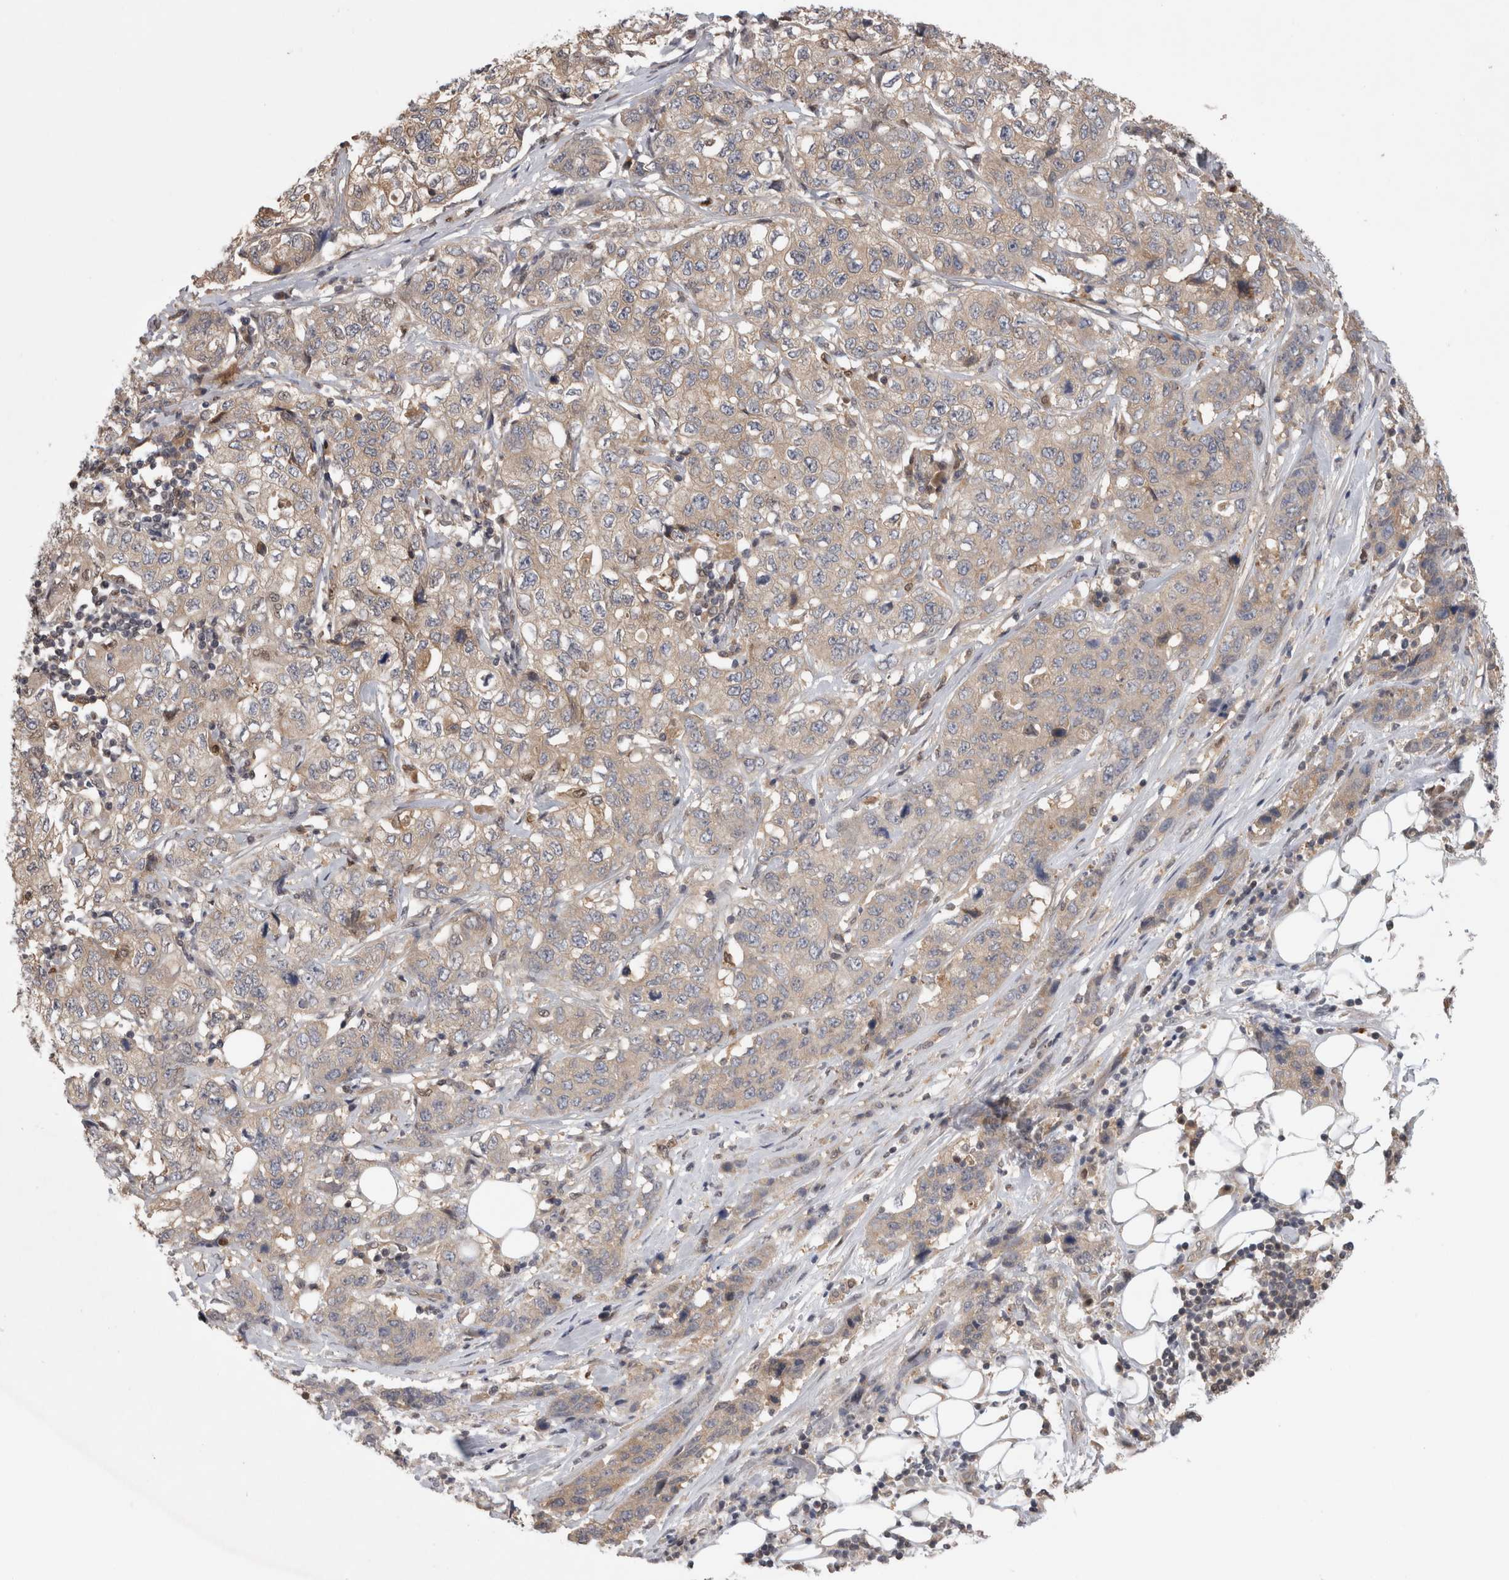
{"staining": {"intensity": "weak", "quantity": "<25%", "location": "cytoplasmic/membranous"}, "tissue": "stomach cancer", "cell_type": "Tumor cells", "image_type": "cancer", "snomed": [{"axis": "morphology", "description": "Adenocarcinoma, NOS"}, {"axis": "topography", "description": "Stomach"}], "caption": "Immunohistochemistry of stomach adenocarcinoma shows no expression in tumor cells. The staining is performed using DAB (3,3'-diaminobenzidine) brown chromogen with nuclei counter-stained in using hematoxylin.", "gene": "PIGP", "patient": {"sex": "male", "age": 48}}